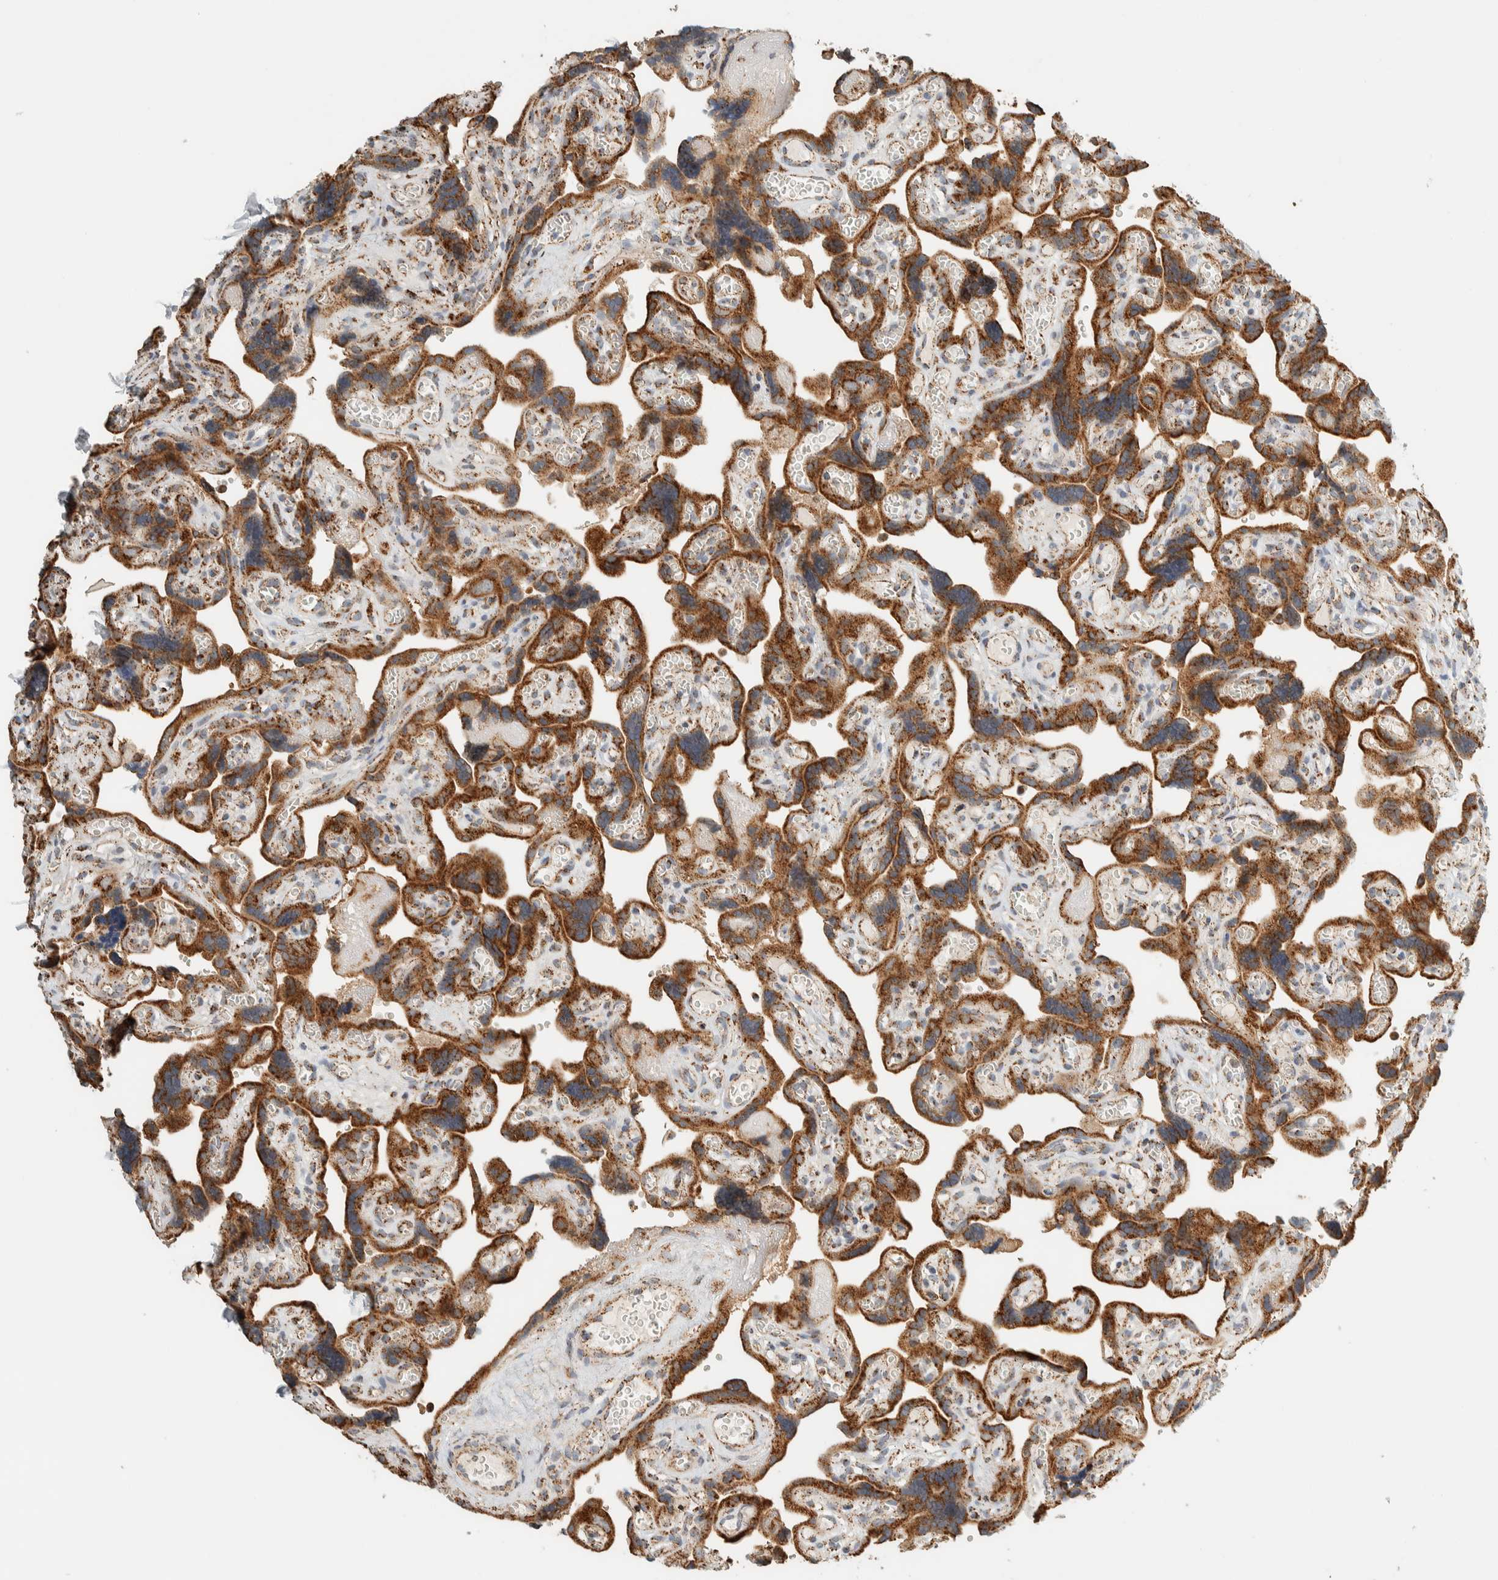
{"staining": {"intensity": "moderate", "quantity": ">75%", "location": "cytoplasmic/membranous"}, "tissue": "placenta", "cell_type": "Decidual cells", "image_type": "normal", "snomed": [{"axis": "morphology", "description": "Normal tissue, NOS"}, {"axis": "topography", "description": "Placenta"}], "caption": "Immunohistochemical staining of normal placenta displays medium levels of moderate cytoplasmic/membranous positivity in approximately >75% of decidual cells. The staining is performed using DAB brown chromogen to label protein expression. The nuclei are counter-stained blue using hematoxylin.", "gene": "ZNF454", "patient": {"sex": "female", "age": 30}}